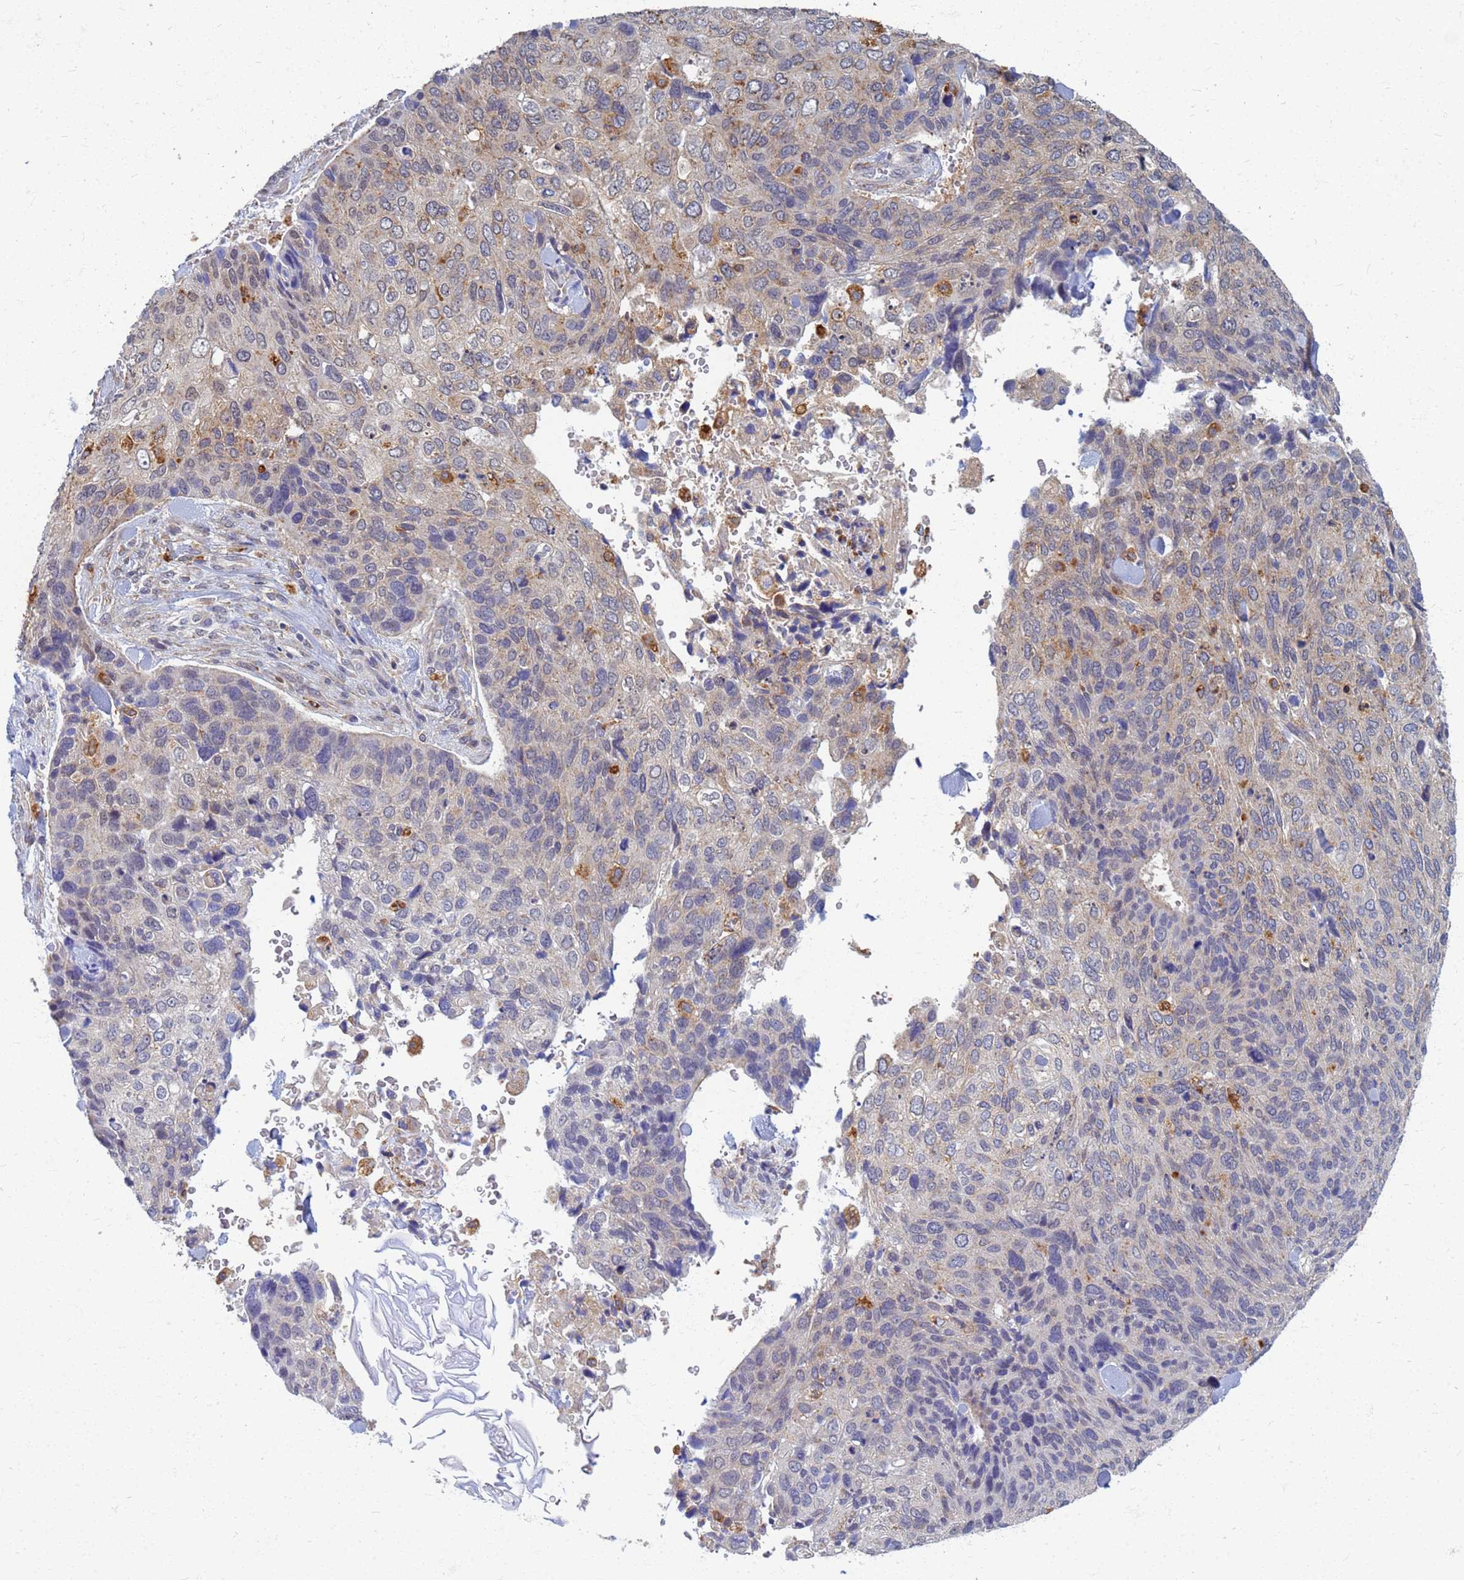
{"staining": {"intensity": "weak", "quantity": "25%-75%", "location": "cytoplasmic/membranous"}, "tissue": "skin cancer", "cell_type": "Tumor cells", "image_type": "cancer", "snomed": [{"axis": "morphology", "description": "Basal cell carcinoma"}, {"axis": "topography", "description": "Skin"}], "caption": "The histopathology image demonstrates staining of skin basal cell carcinoma, revealing weak cytoplasmic/membranous protein expression (brown color) within tumor cells.", "gene": "ATP6V1E1", "patient": {"sex": "female", "age": 74}}